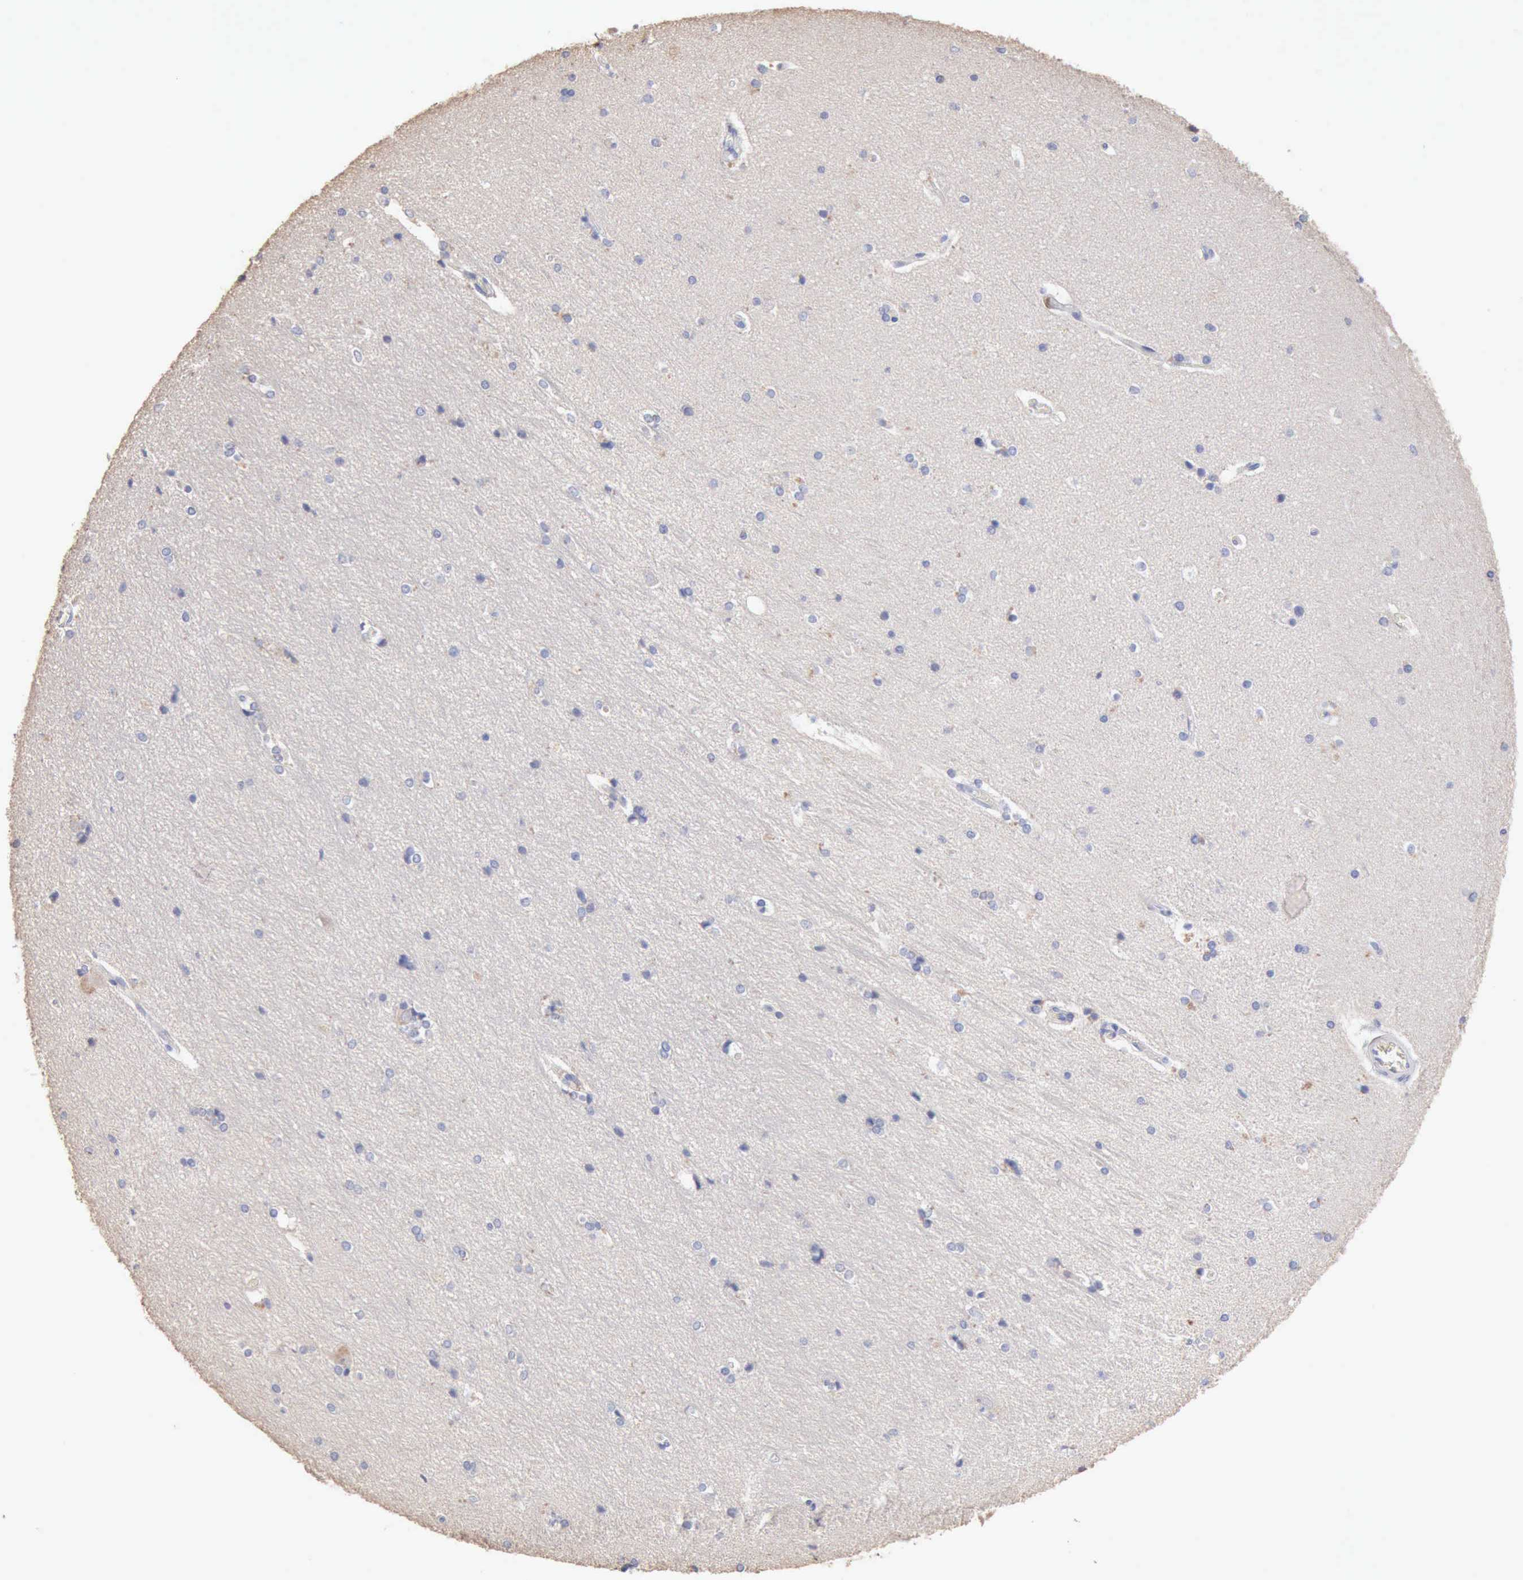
{"staining": {"intensity": "negative", "quantity": "none", "location": "none"}, "tissue": "hippocampus", "cell_type": "Glial cells", "image_type": "normal", "snomed": [{"axis": "morphology", "description": "Normal tissue, NOS"}, {"axis": "topography", "description": "Hippocampus"}], "caption": "High power microscopy photomicrograph of an IHC micrograph of benign hippocampus, revealing no significant positivity in glial cells. (DAB immunohistochemistry (IHC) with hematoxylin counter stain).", "gene": "KRT6B", "patient": {"sex": "female", "age": 19}}